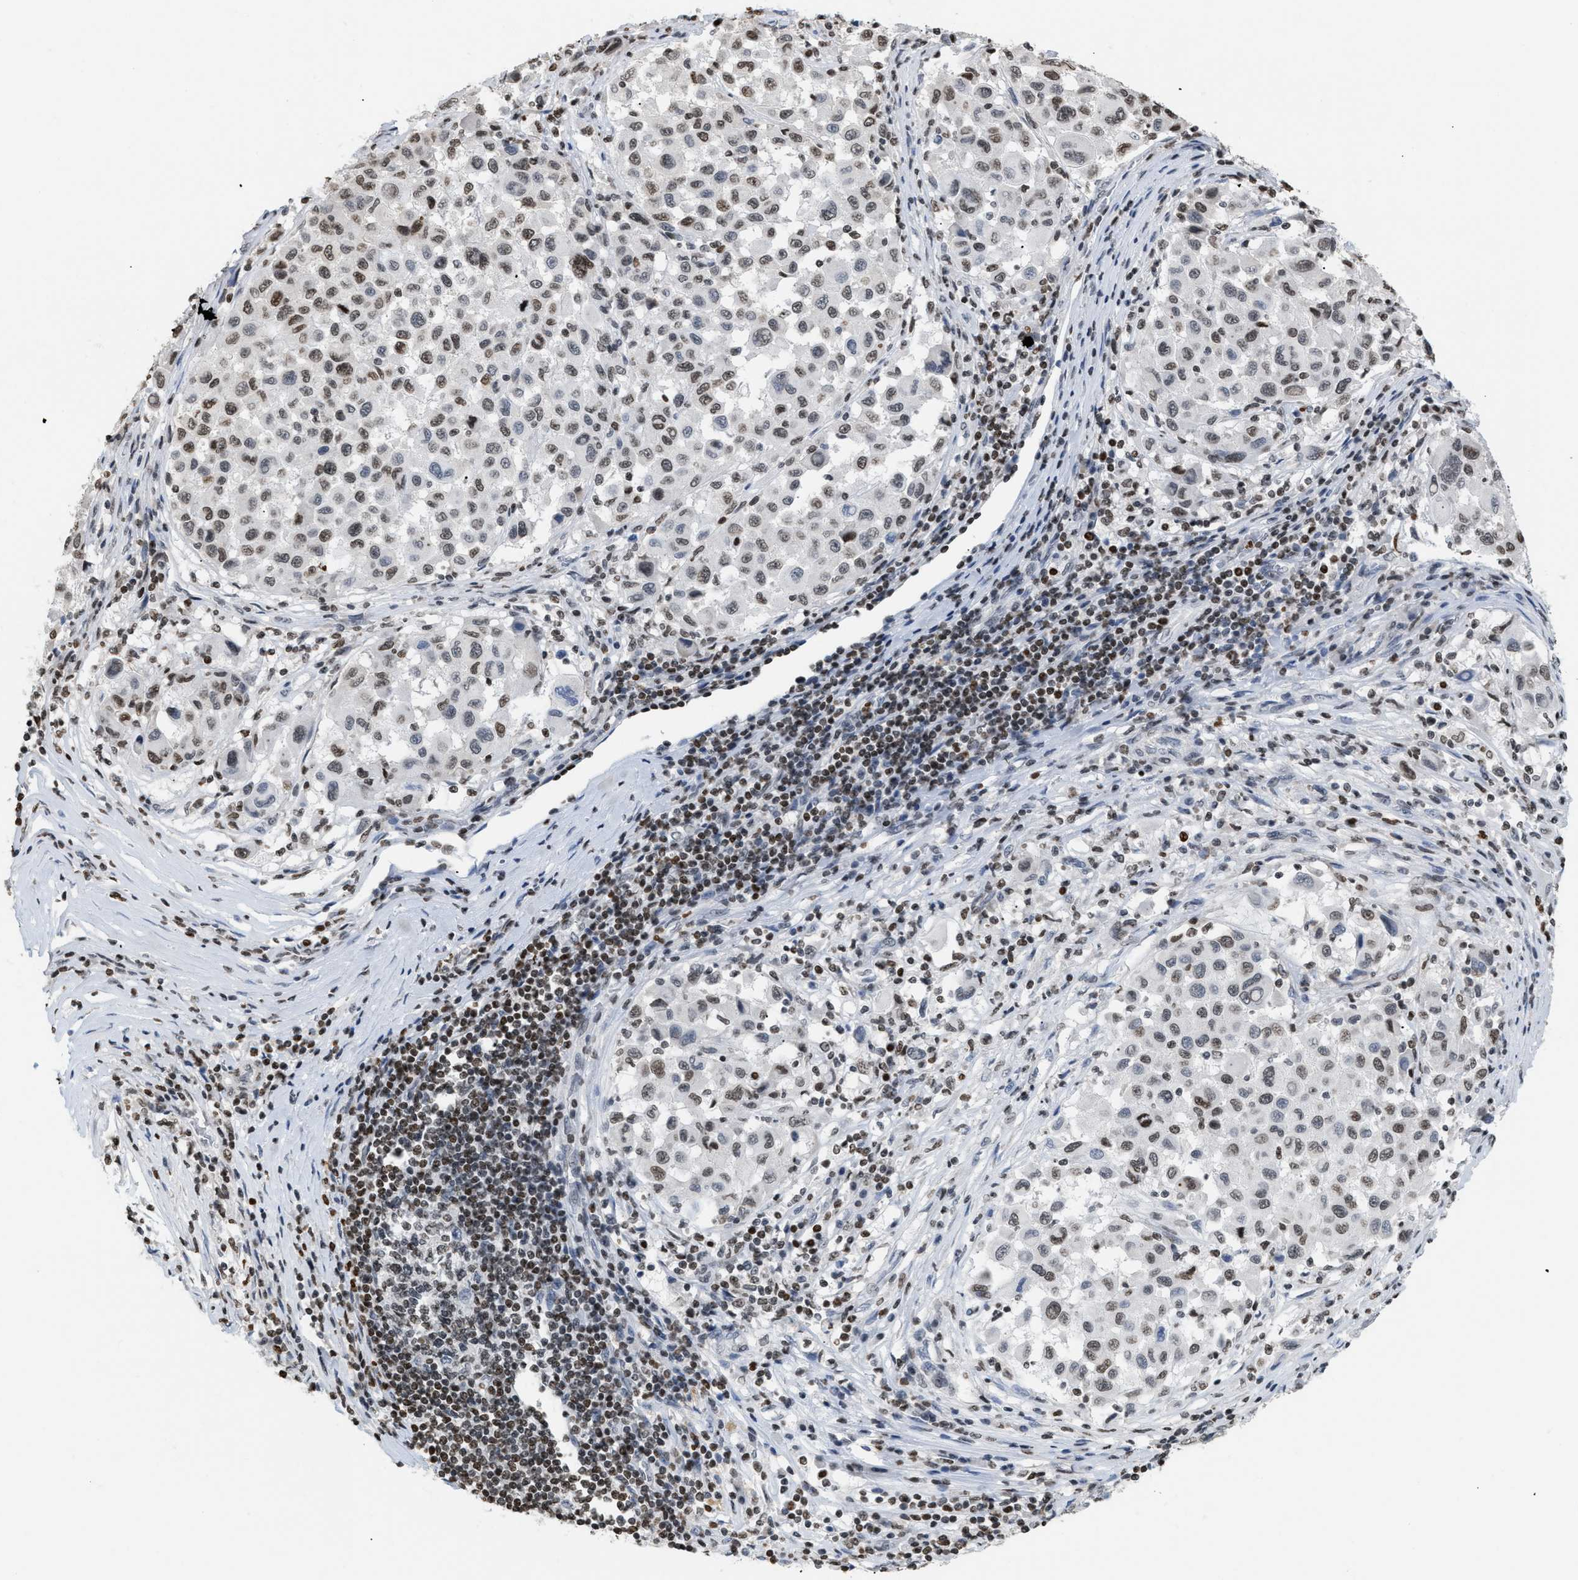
{"staining": {"intensity": "moderate", "quantity": ">75%", "location": "nuclear"}, "tissue": "melanoma", "cell_type": "Tumor cells", "image_type": "cancer", "snomed": [{"axis": "morphology", "description": "Malignant melanoma, Metastatic site"}, {"axis": "topography", "description": "Lymph node"}], "caption": "Immunohistochemical staining of malignant melanoma (metastatic site) reveals moderate nuclear protein positivity in approximately >75% of tumor cells.", "gene": "HMGN2", "patient": {"sex": "male", "age": 61}}